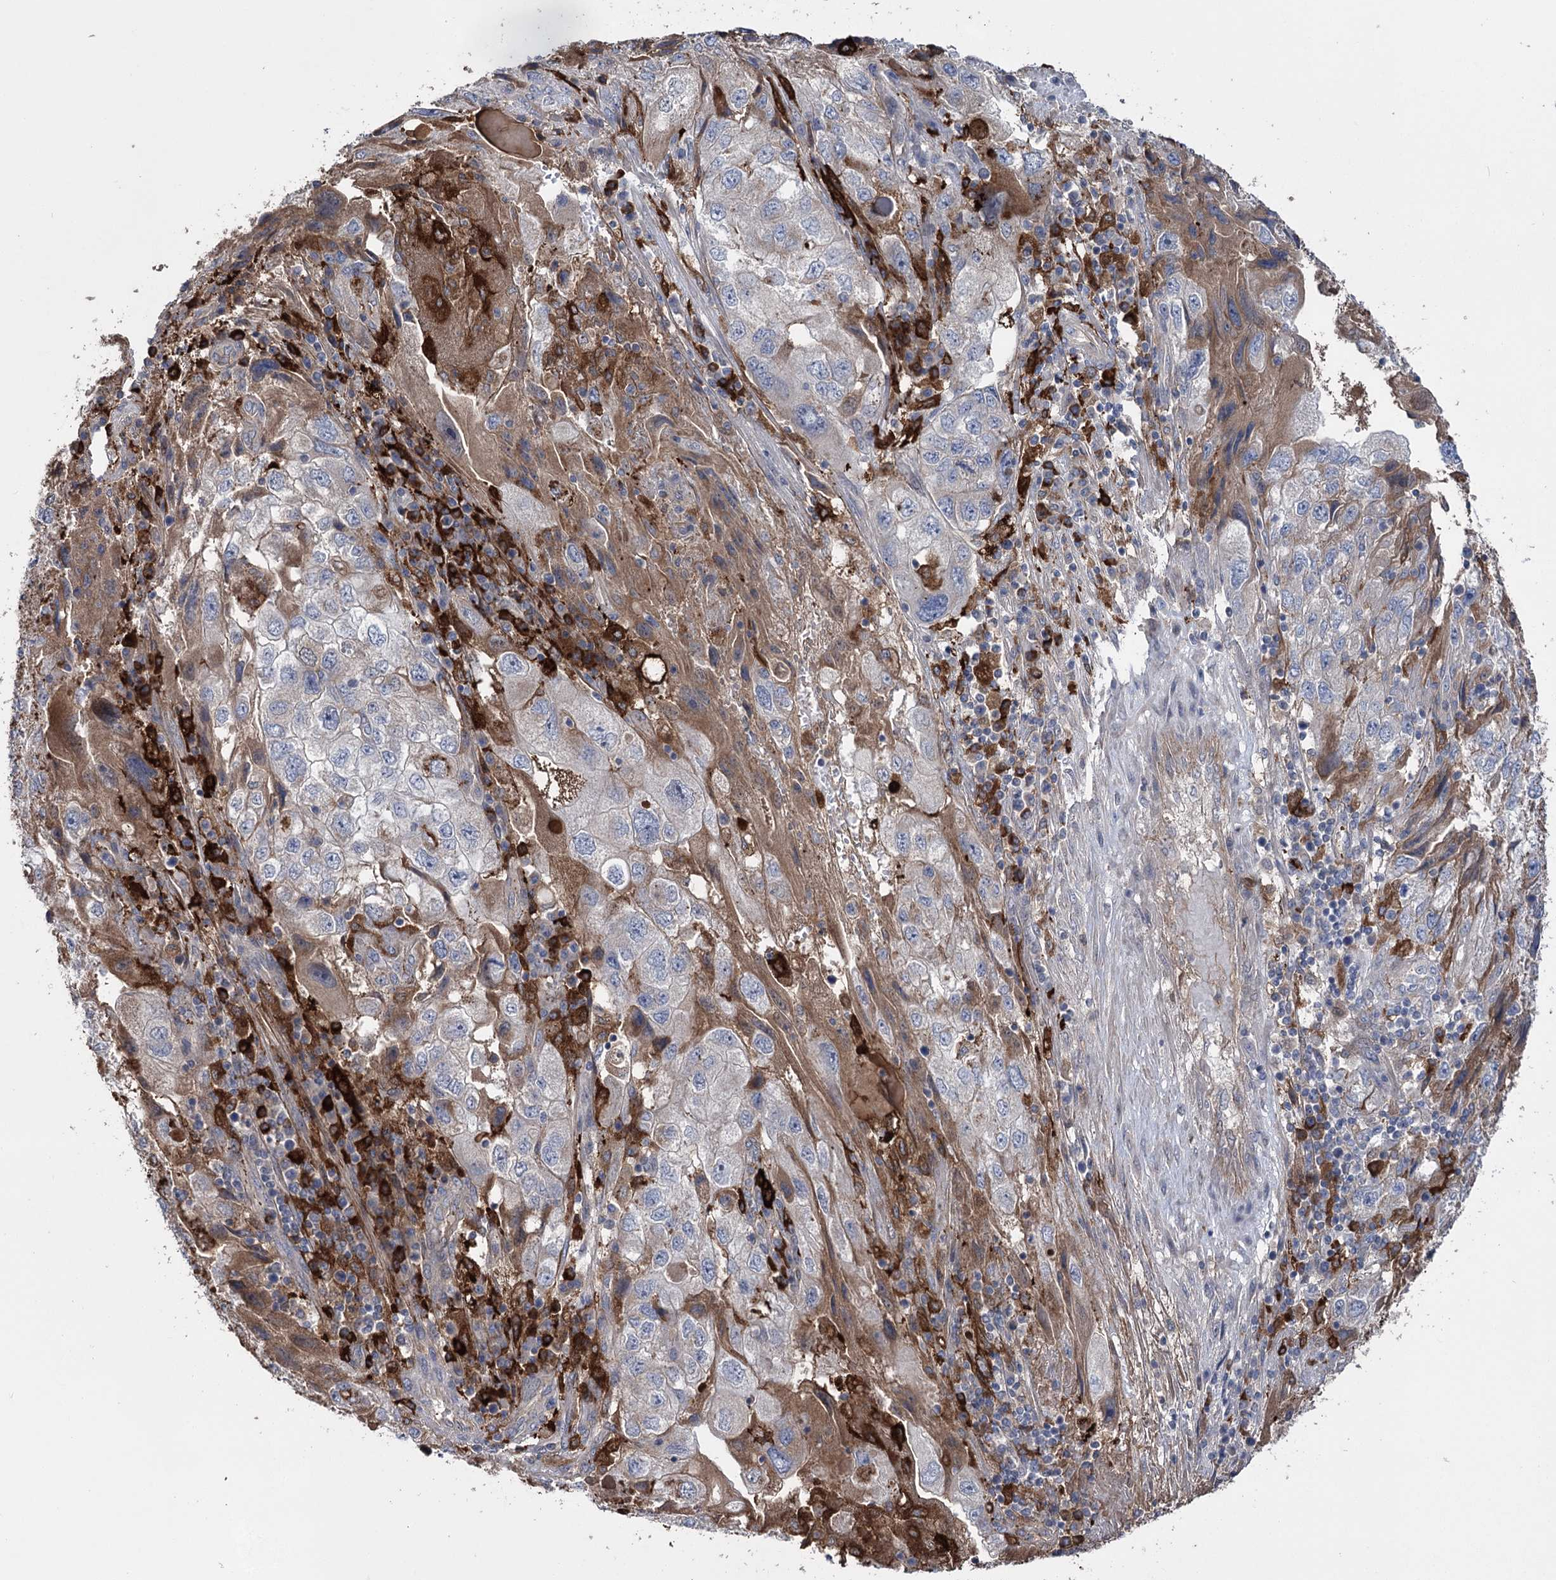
{"staining": {"intensity": "weak", "quantity": "<25%", "location": "cytoplasmic/membranous"}, "tissue": "endometrial cancer", "cell_type": "Tumor cells", "image_type": "cancer", "snomed": [{"axis": "morphology", "description": "Adenocarcinoma, NOS"}, {"axis": "topography", "description": "Endometrium"}], "caption": "IHC histopathology image of endometrial adenocarcinoma stained for a protein (brown), which reveals no staining in tumor cells.", "gene": "OTUD1", "patient": {"sex": "female", "age": 49}}